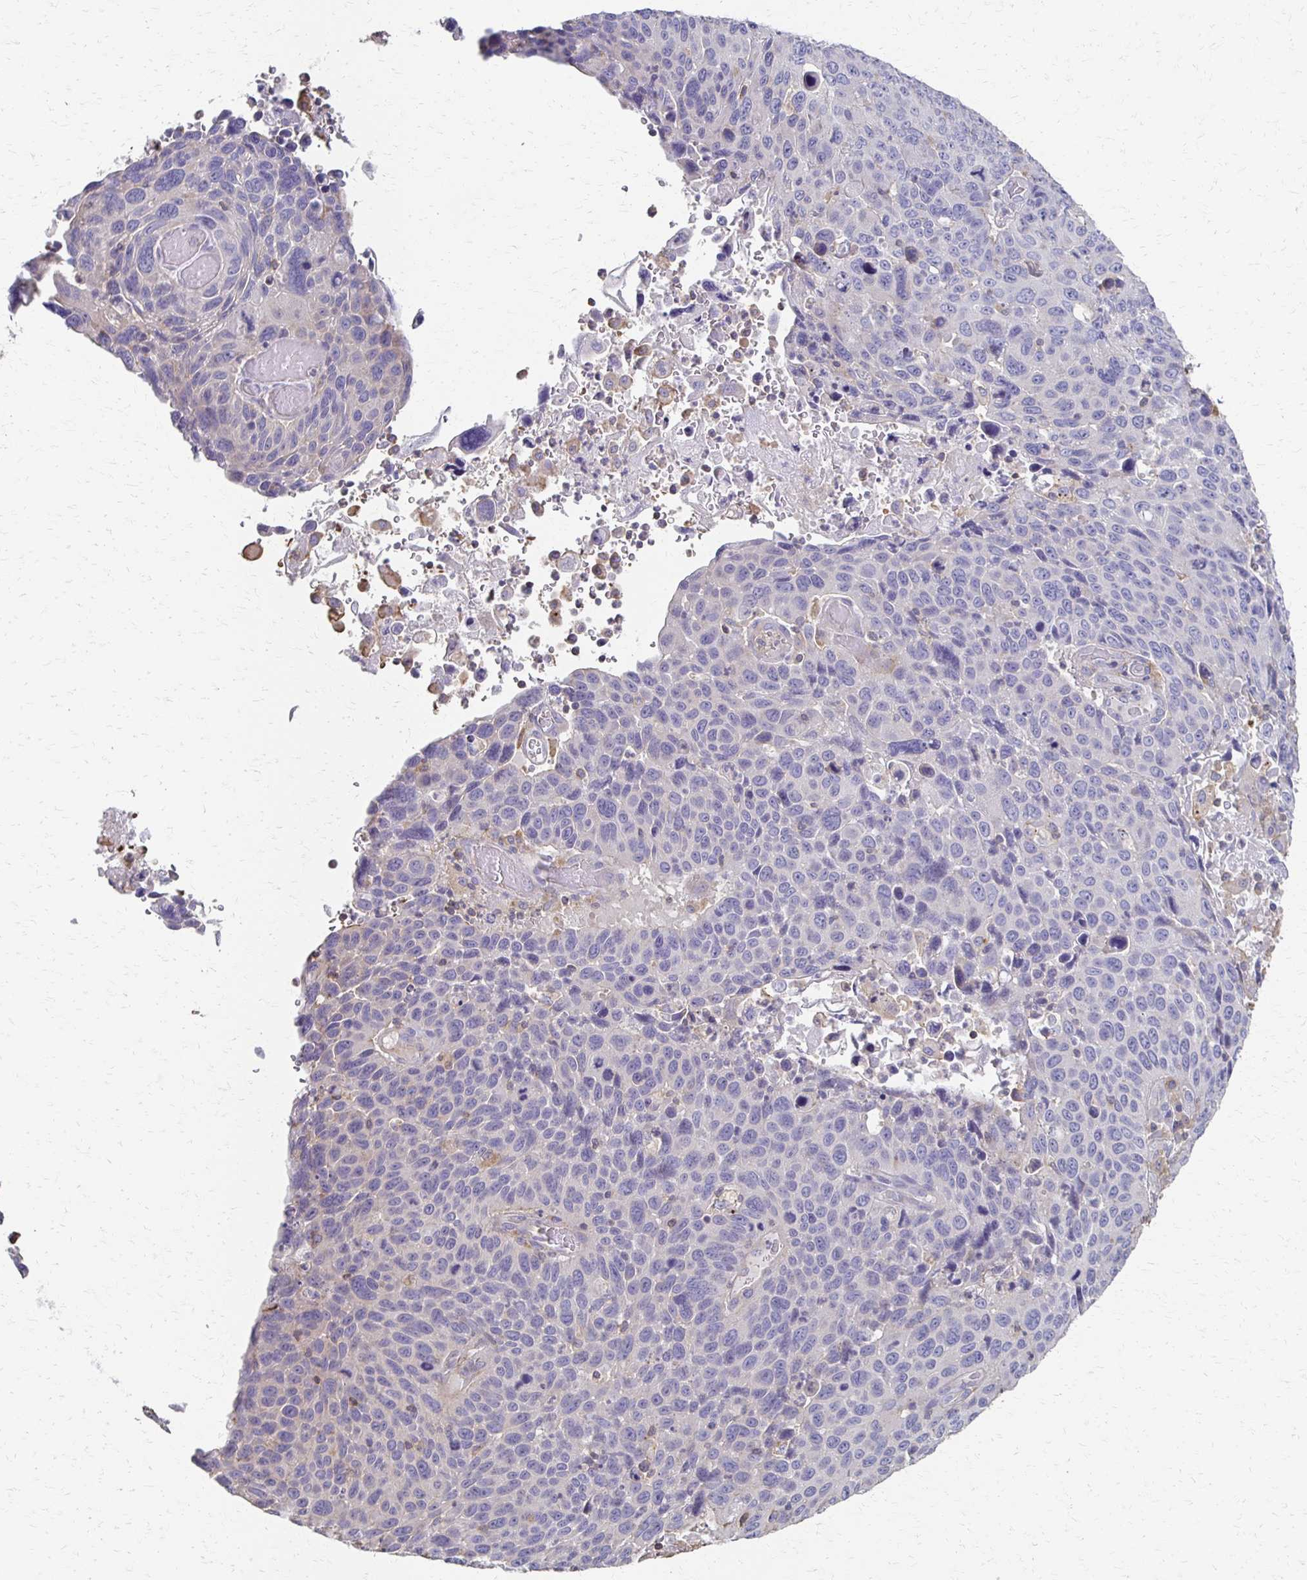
{"staining": {"intensity": "negative", "quantity": "none", "location": "none"}, "tissue": "lung cancer", "cell_type": "Tumor cells", "image_type": "cancer", "snomed": [{"axis": "morphology", "description": "Squamous cell carcinoma, NOS"}, {"axis": "topography", "description": "Lung"}], "caption": "High power microscopy photomicrograph of an IHC micrograph of lung cancer (squamous cell carcinoma), revealing no significant staining in tumor cells.", "gene": "C1QTNF7", "patient": {"sex": "male", "age": 68}}